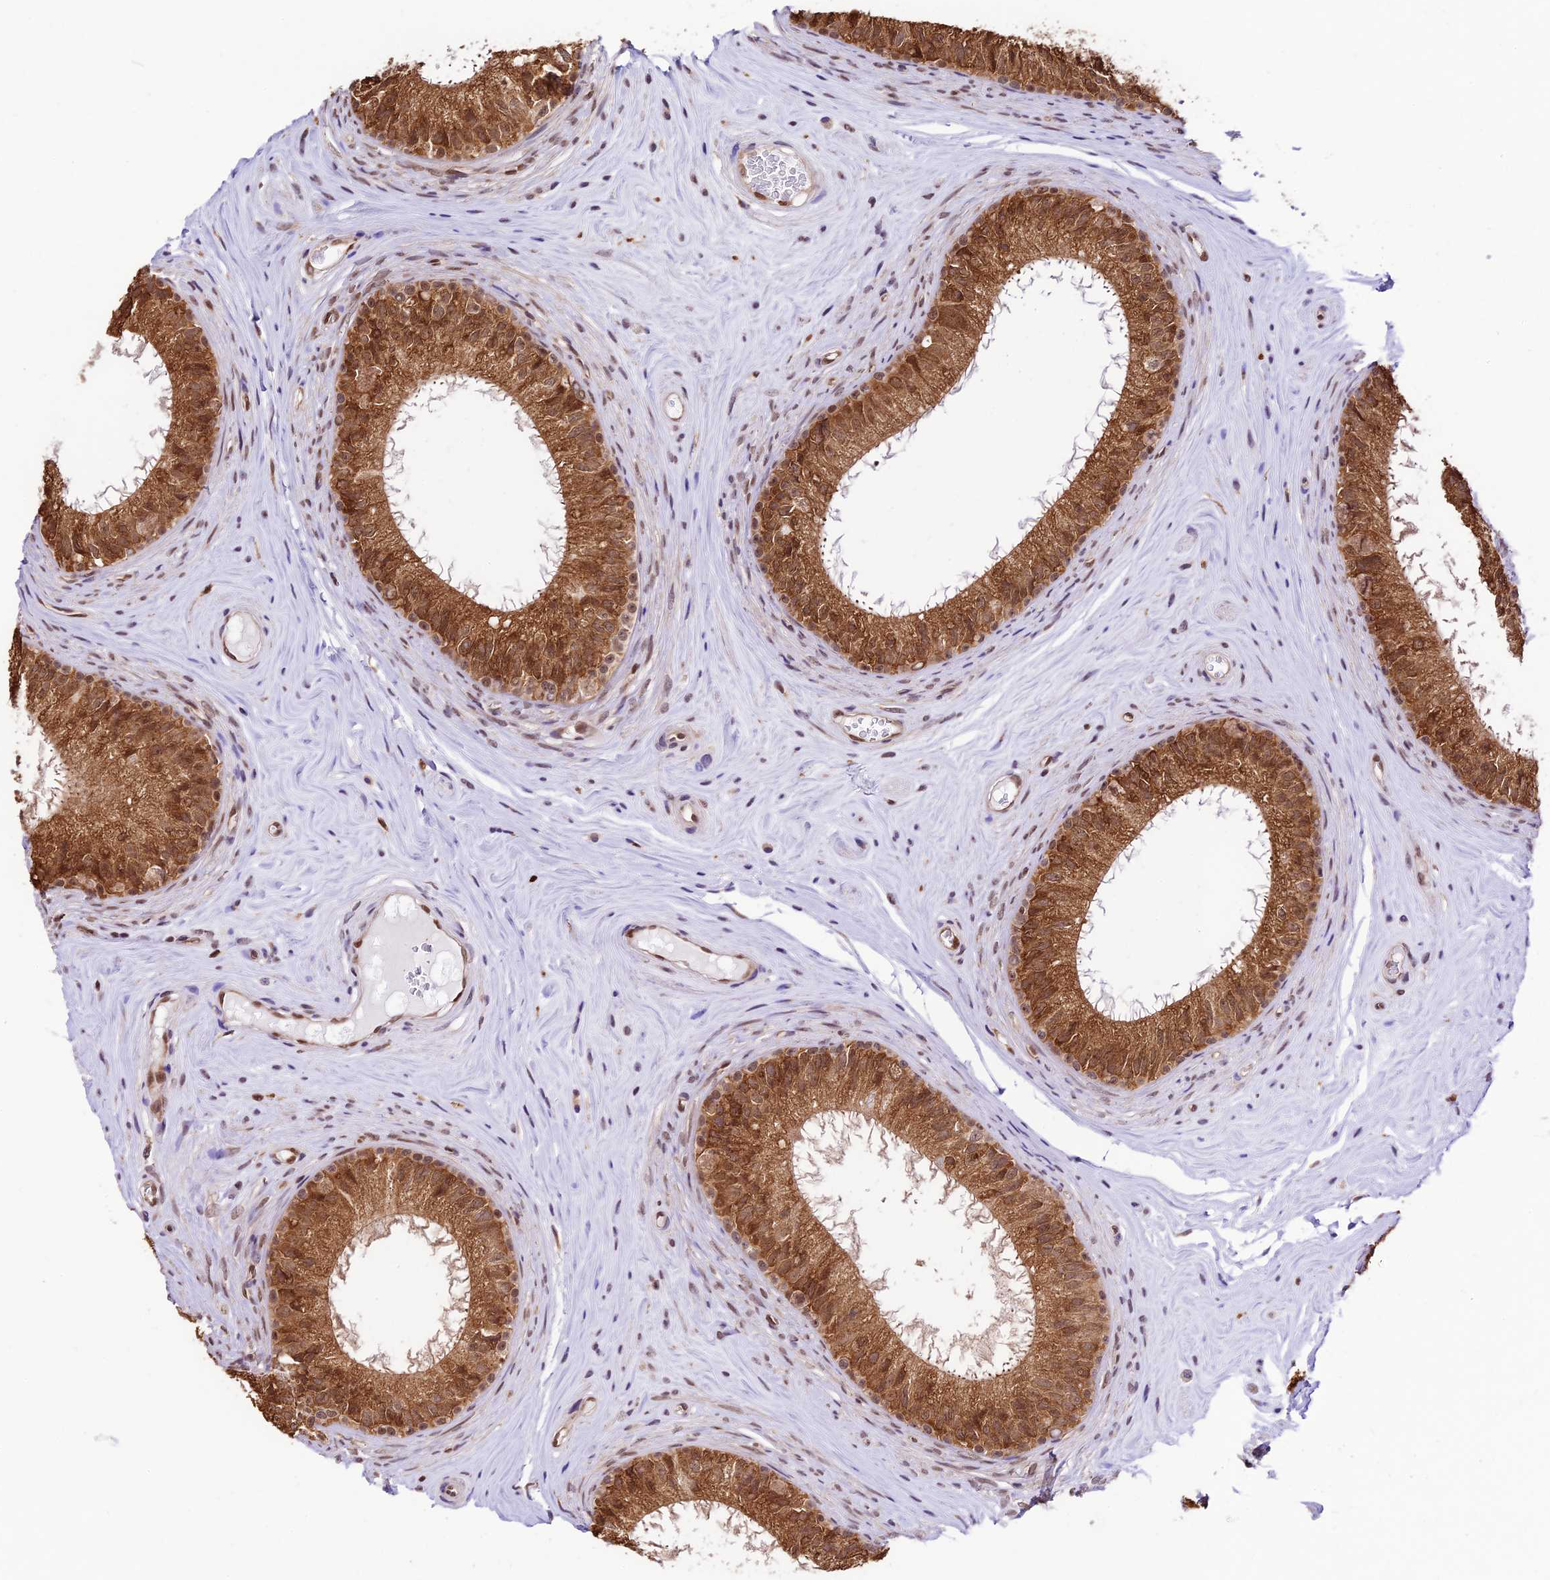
{"staining": {"intensity": "strong", "quantity": ">75%", "location": "cytoplasmic/membranous,nuclear"}, "tissue": "epididymis", "cell_type": "Glandular cells", "image_type": "normal", "snomed": [{"axis": "morphology", "description": "Normal tissue, NOS"}, {"axis": "topography", "description": "Epididymis"}], "caption": "Immunohistochemistry micrograph of unremarkable human epididymis stained for a protein (brown), which exhibits high levels of strong cytoplasmic/membranous,nuclear expression in approximately >75% of glandular cells.", "gene": "TRIM22", "patient": {"sex": "male", "age": 33}}